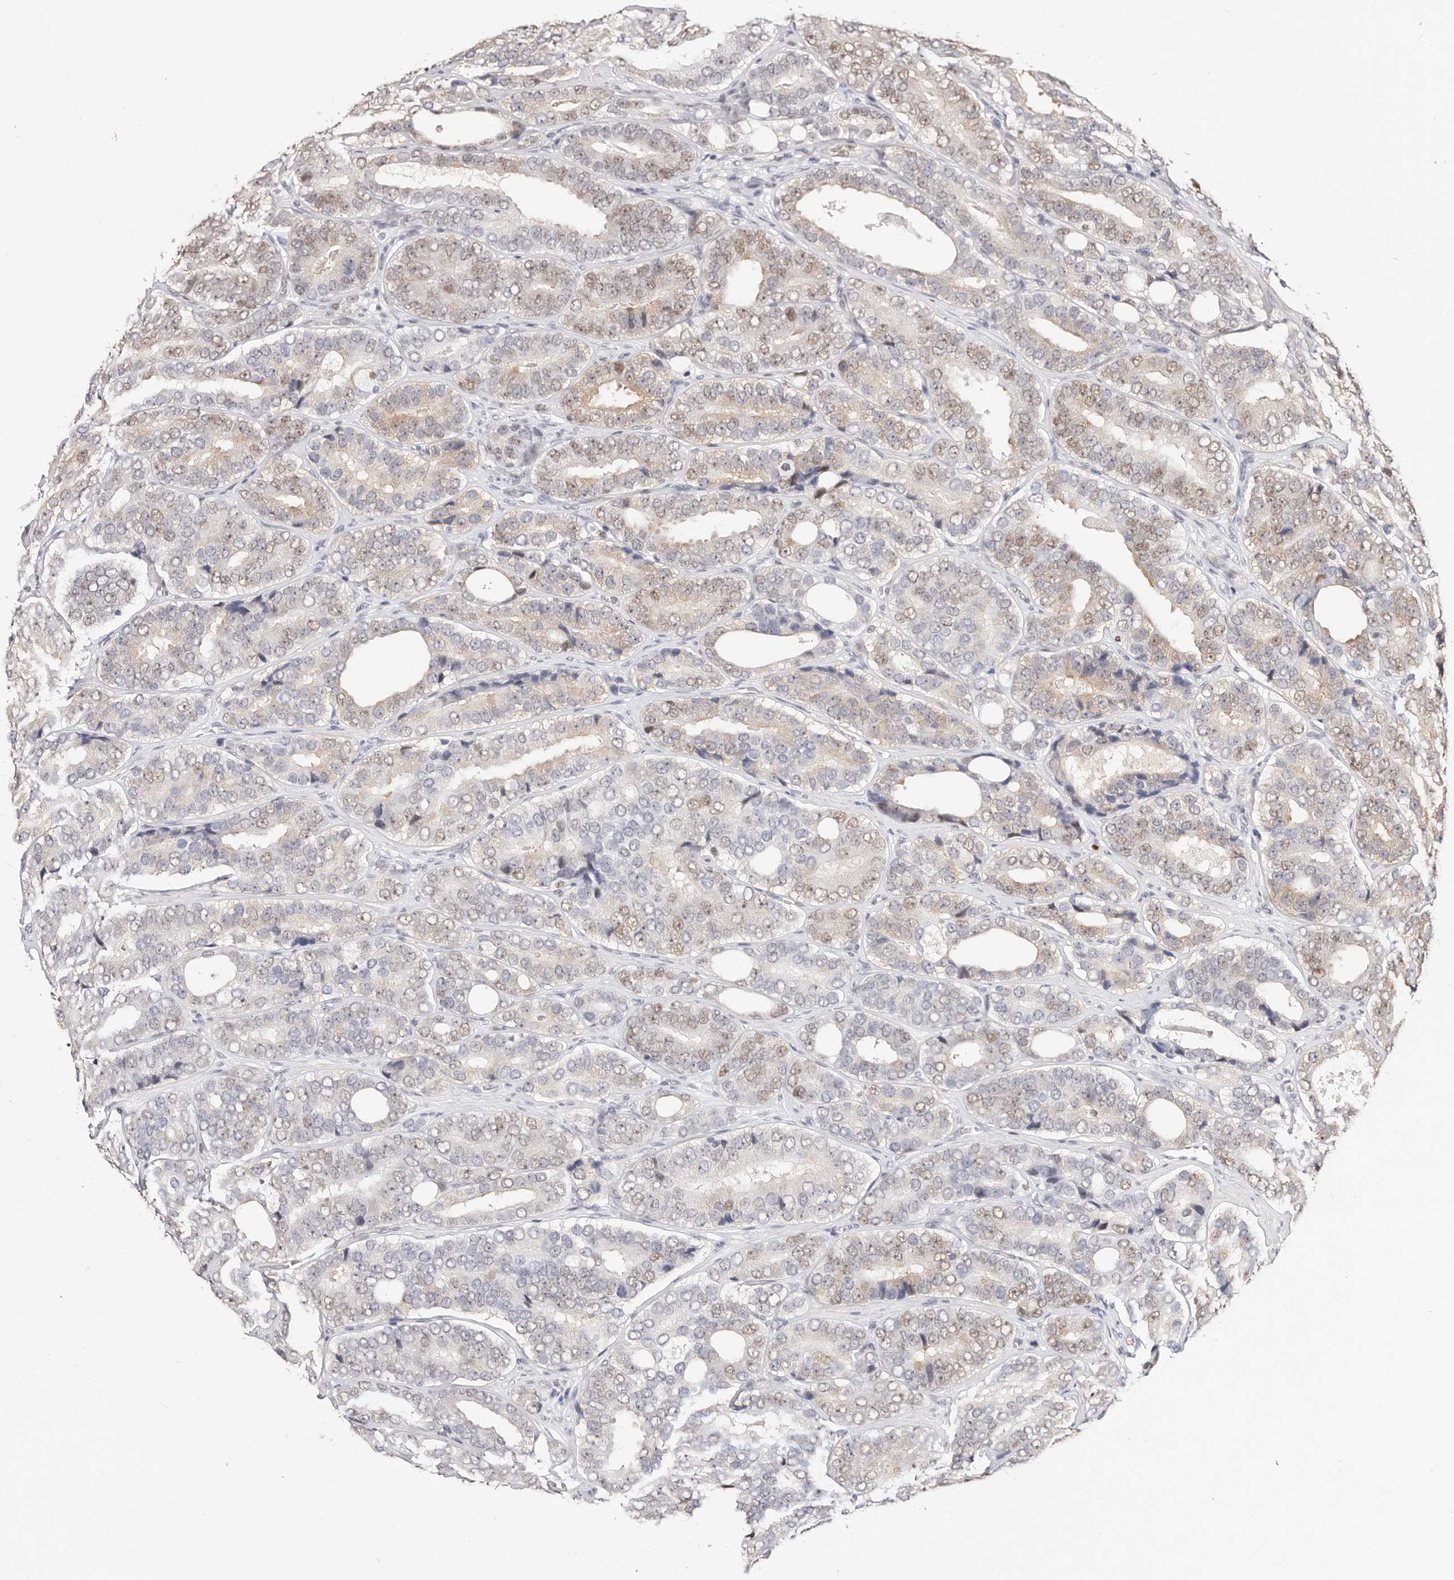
{"staining": {"intensity": "weak", "quantity": "25%-75%", "location": "nuclear"}, "tissue": "prostate cancer", "cell_type": "Tumor cells", "image_type": "cancer", "snomed": [{"axis": "morphology", "description": "Adenocarcinoma, High grade"}, {"axis": "topography", "description": "Prostate"}], "caption": "There is low levels of weak nuclear expression in tumor cells of prostate cancer, as demonstrated by immunohistochemical staining (brown color).", "gene": "TKT", "patient": {"sex": "male", "age": 56}}